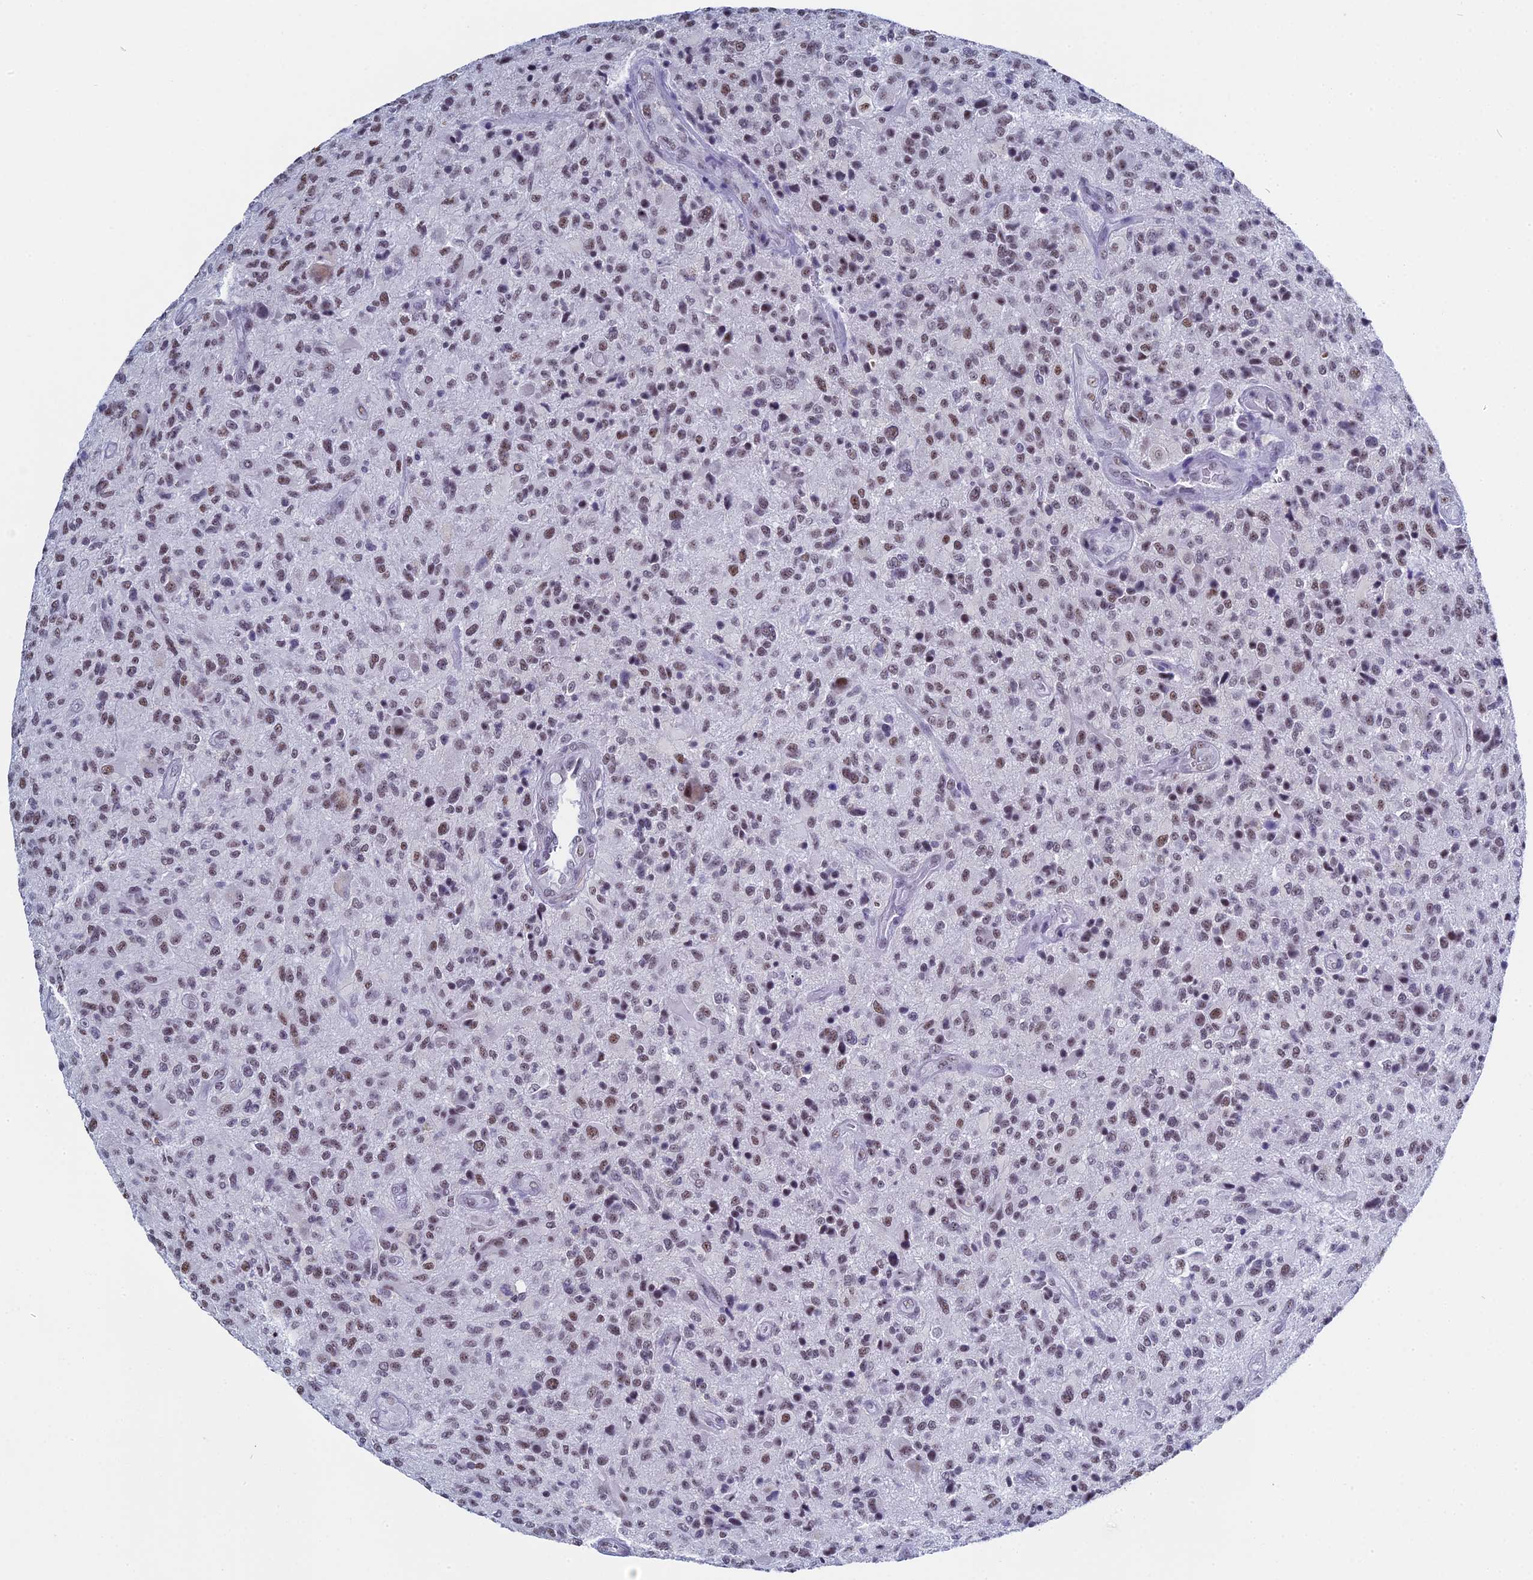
{"staining": {"intensity": "moderate", "quantity": ">75%", "location": "nuclear"}, "tissue": "glioma", "cell_type": "Tumor cells", "image_type": "cancer", "snomed": [{"axis": "morphology", "description": "Glioma, malignant, High grade"}, {"axis": "topography", "description": "Brain"}], "caption": "High-magnification brightfield microscopy of glioma stained with DAB (brown) and counterstained with hematoxylin (blue). tumor cells exhibit moderate nuclear staining is seen in about>75% of cells.", "gene": "CD2BP2", "patient": {"sex": "male", "age": 47}}